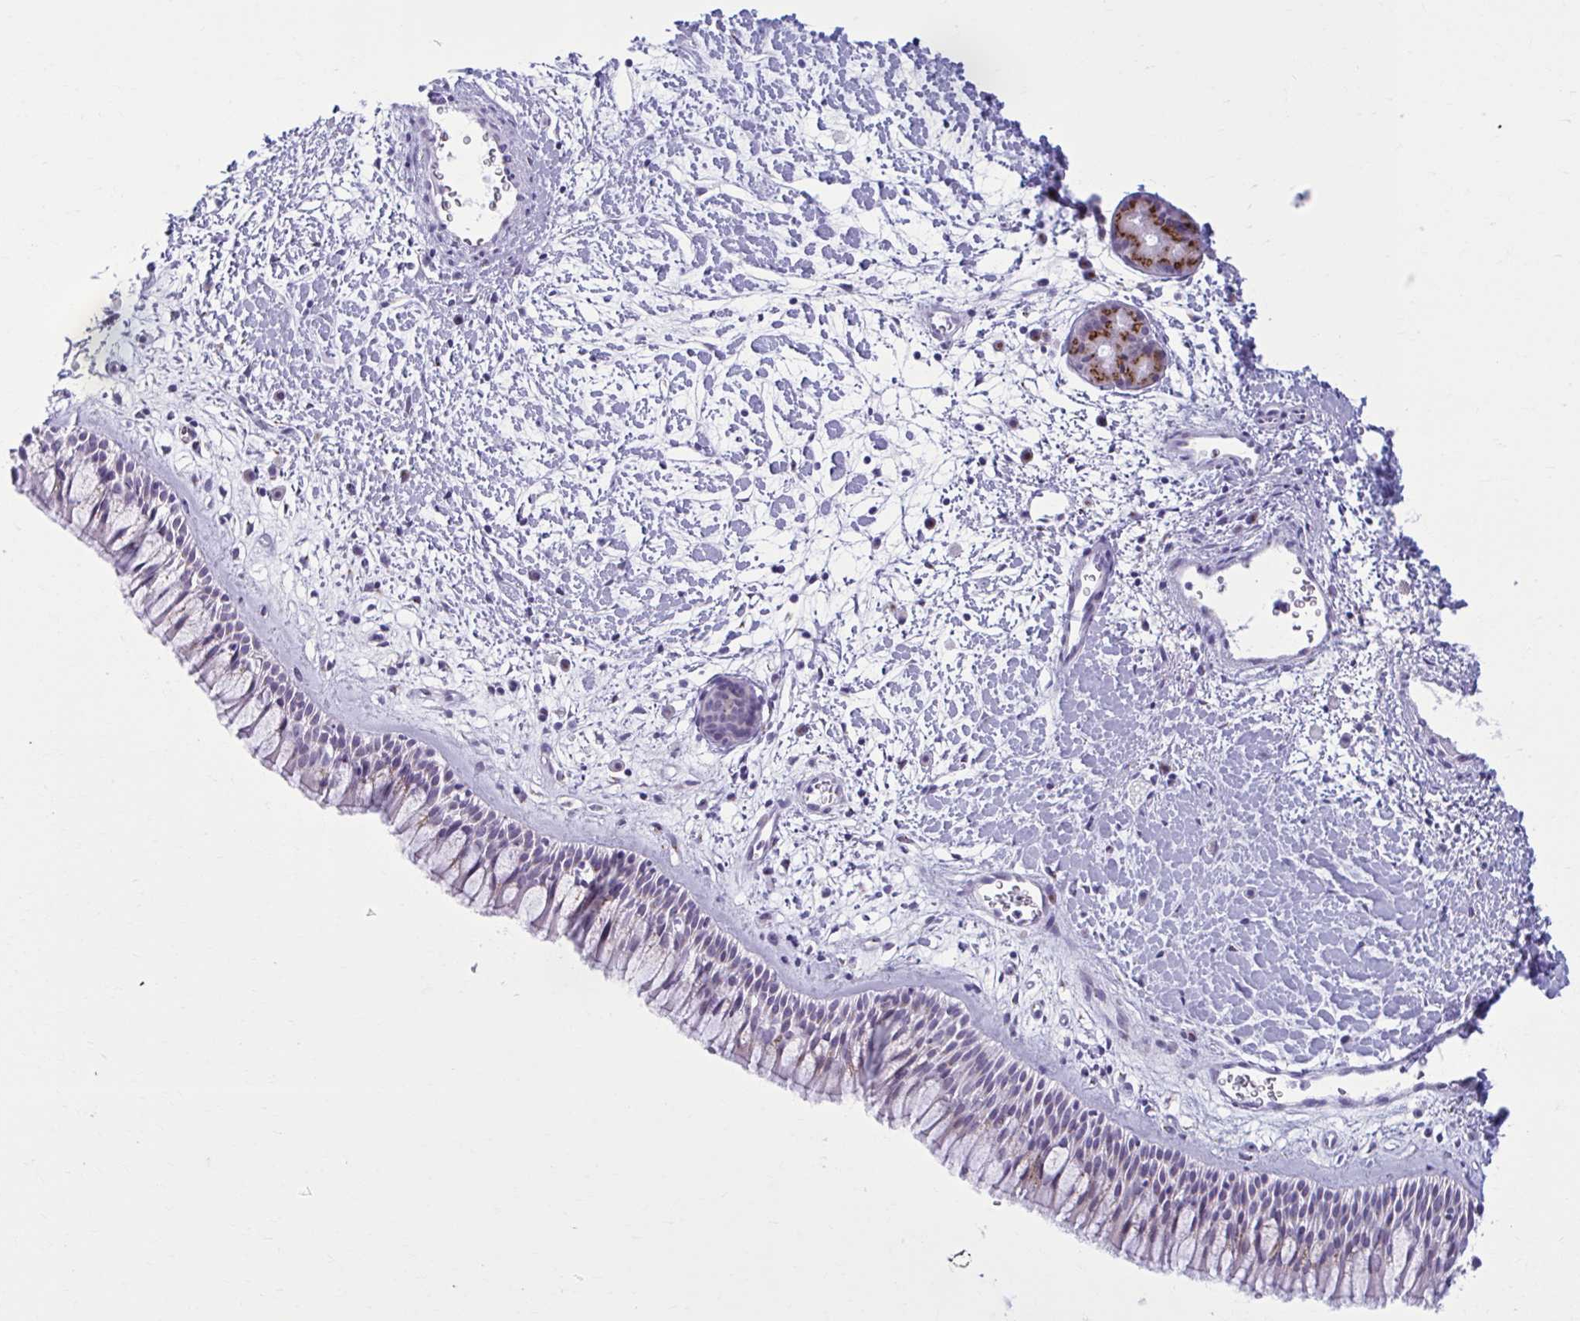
{"staining": {"intensity": "weak", "quantity": "<25%", "location": "cytoplasmic/membranous"}, "tissue": "nasopharynx", "cell_type": "Respiratory epithelial cells", "image_type": "normal", "snomed": [{"axis": "morphology", "description": "Normal tissue, NOS"}, {"axis": "topography", "description": "Nasopharynx"}], "caption": "Human nasopharynx stained for a protein using IHC exhibits no positivity in respiratory epithelial cells.", "gene": "ZNF682", "patient": {"sex": "male", "age": 65}}